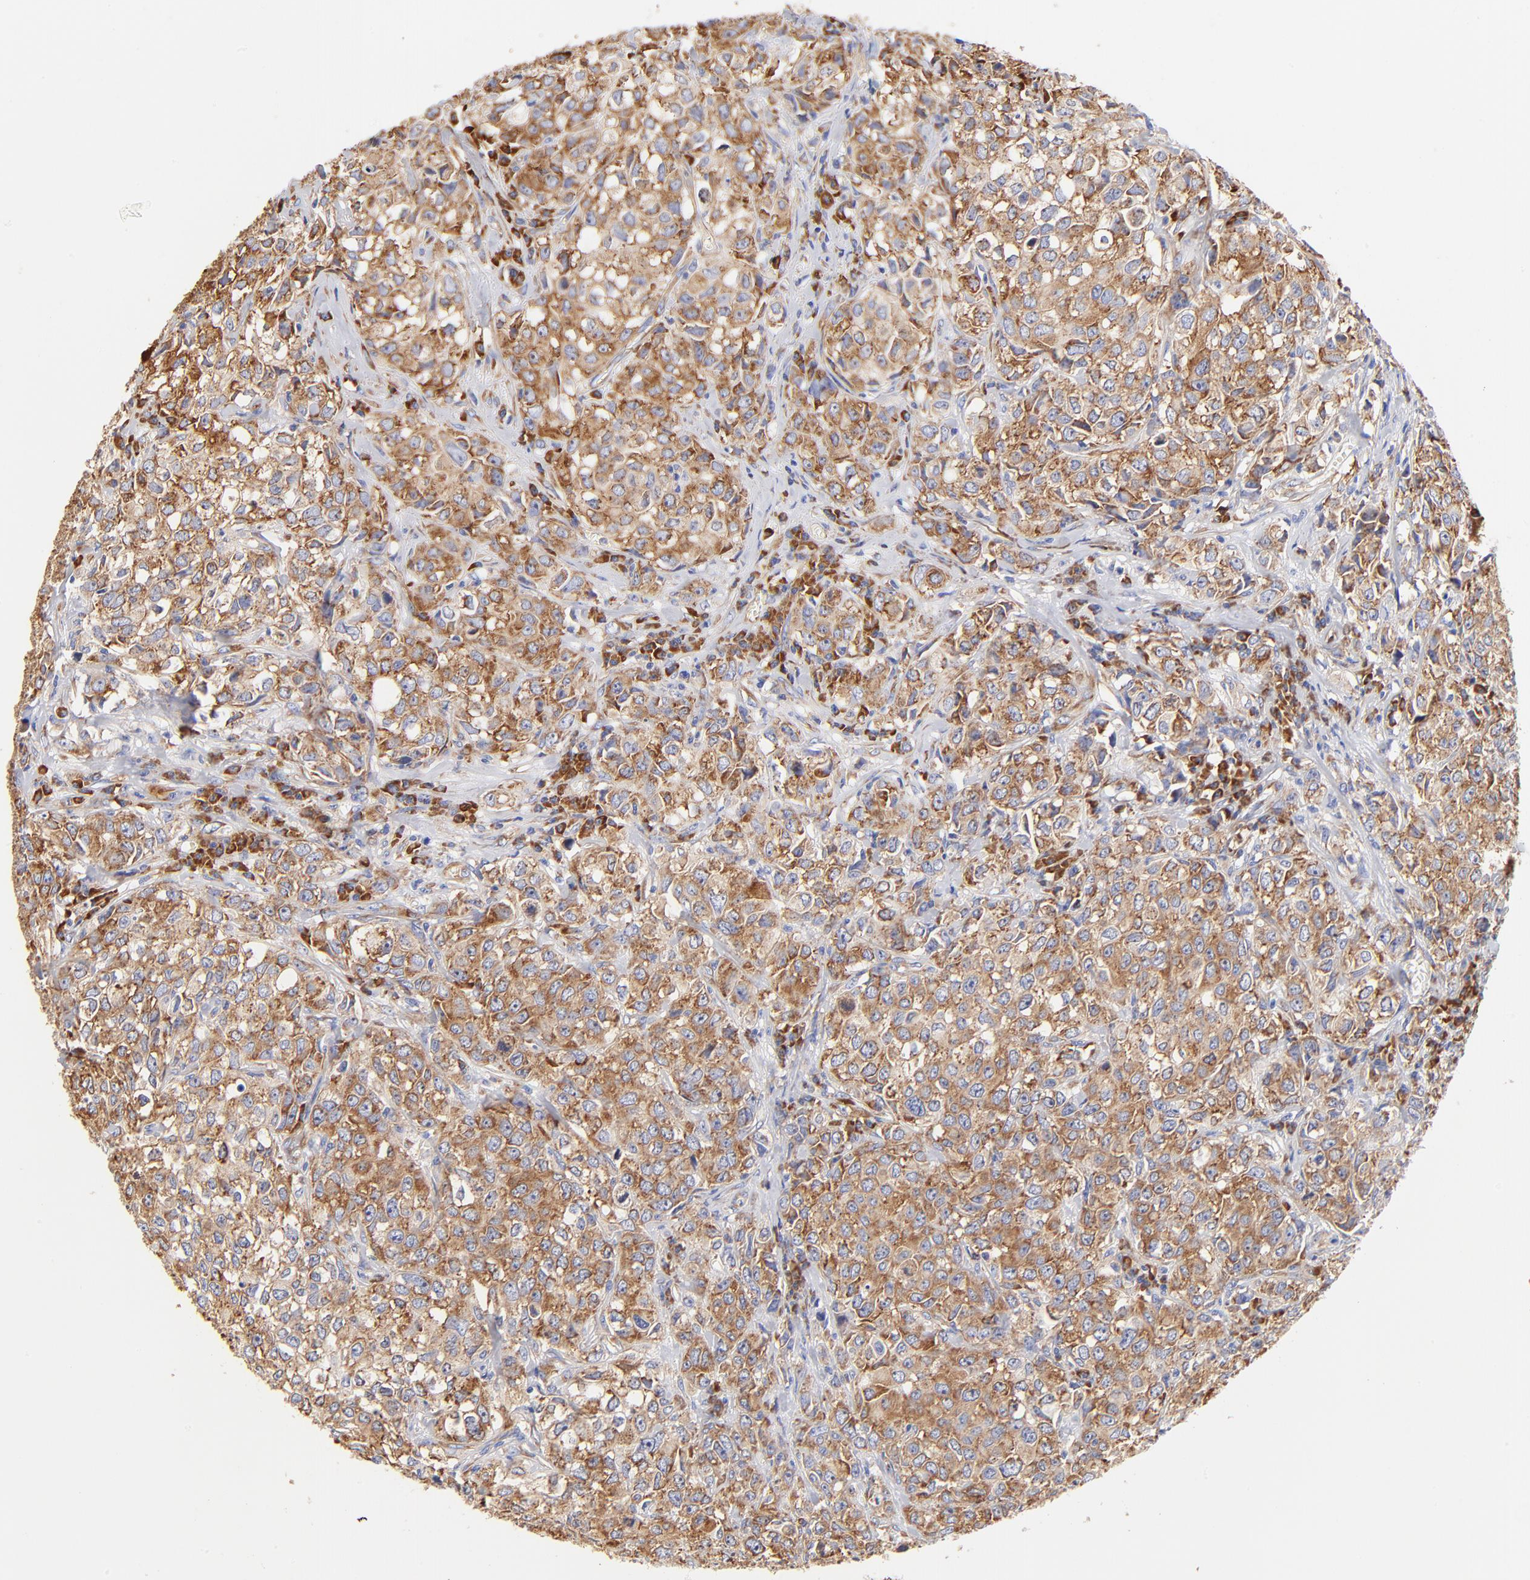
{"staining": {"intensity": "moderate", "quantity": ">75%", "location": "cytoplasmic/membranous"}, "tissue": "urothelial cancer", "cell_type": "Tumor cells", "image_type": "cancer", "snomed": [{"axis": "morphology", "description": "Urothelial carcinoma, High grade"}, {"axis": "topography", "description": "Urinary bladder"}], "caption": "Immunohistochemistry photomicrograph of human urothelial carcinoma (high-grade) stained for a protein (brown), which displays medium levels of moderate cytoplasmic/membranous staining in about >75% of tumor cells.", "gene": "RPL27", "patient": {"sex": "female", "age": 75}}